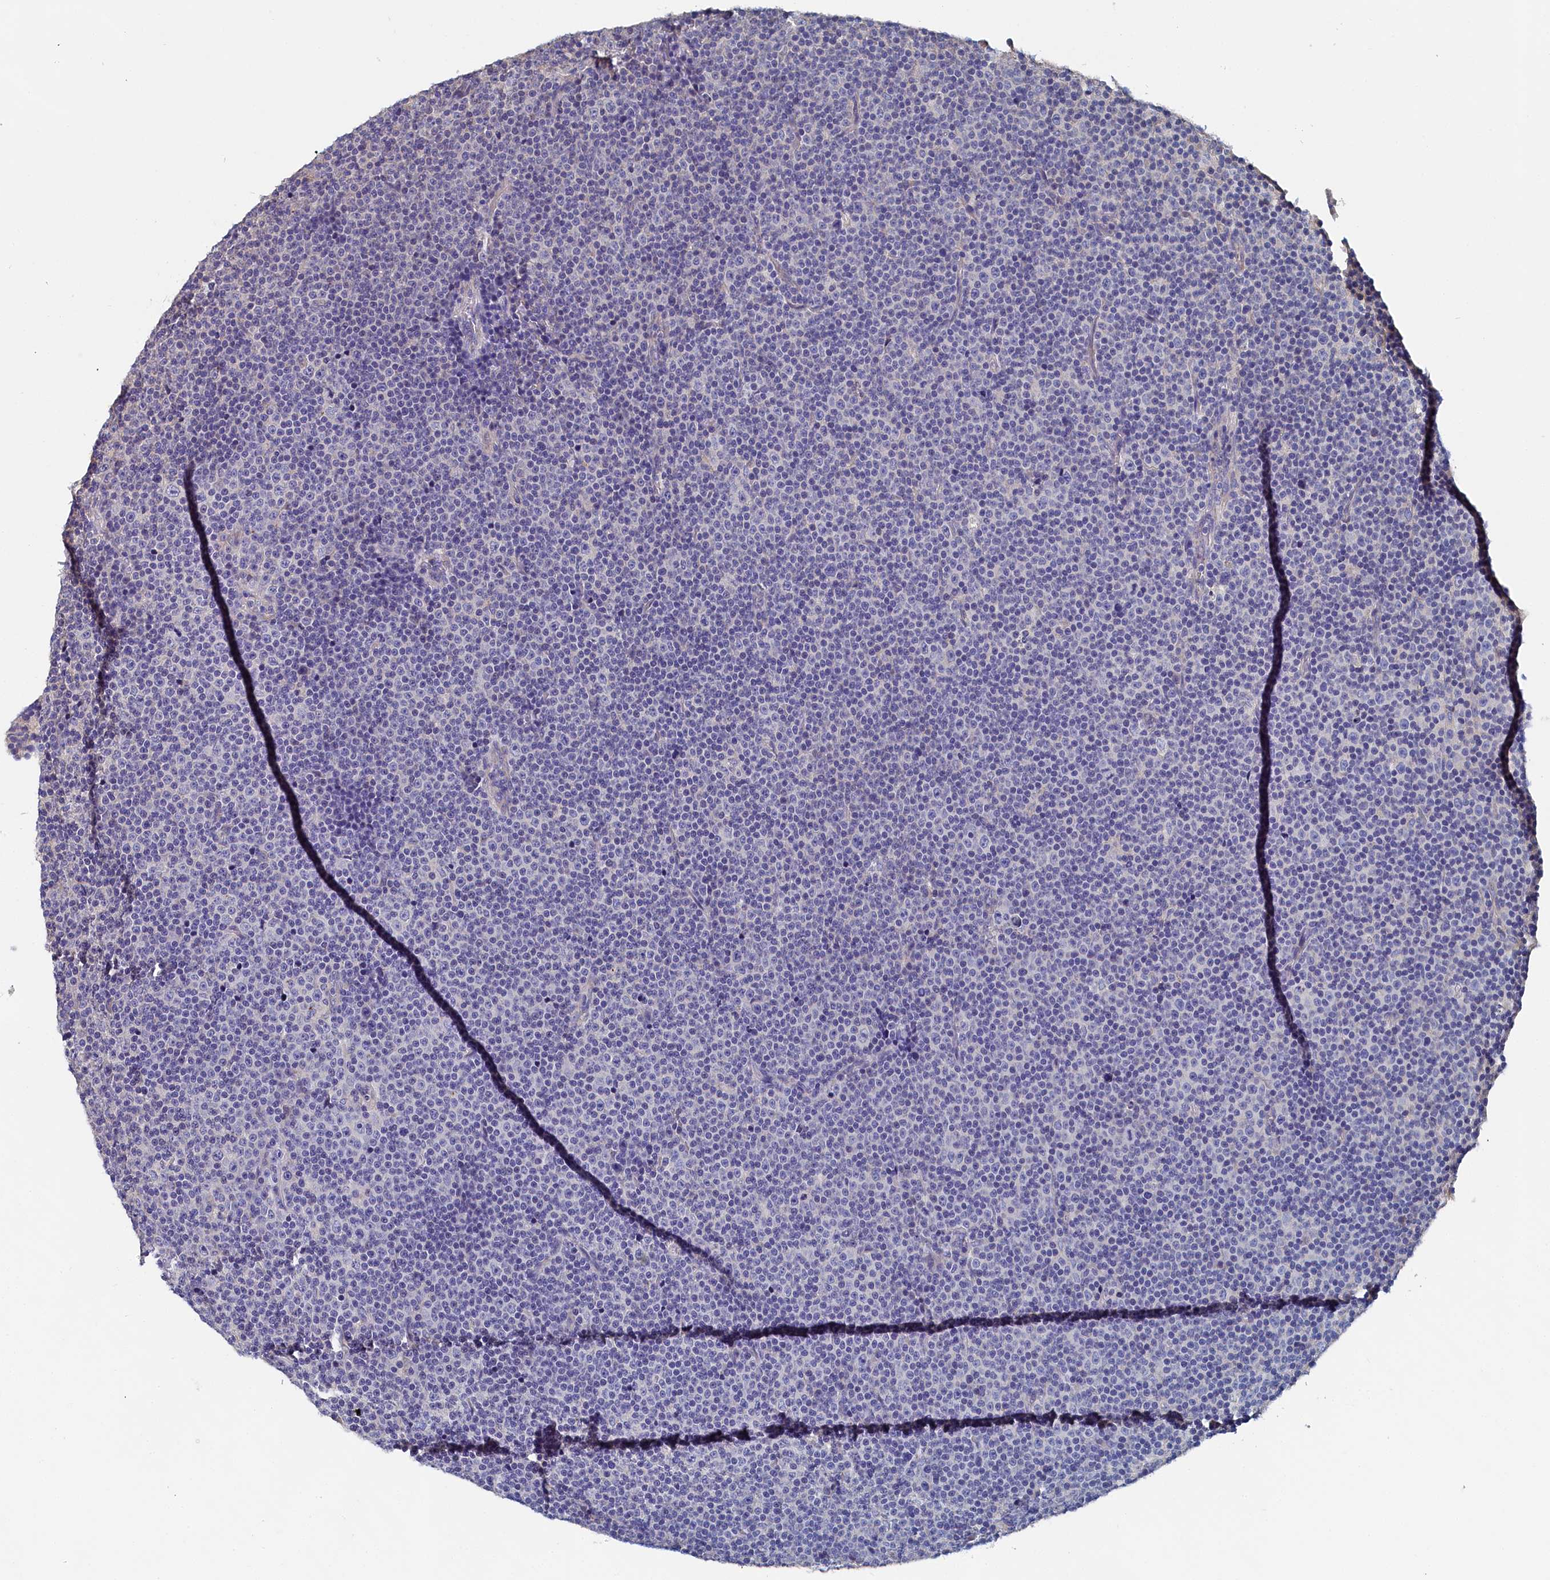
{"staining": {"intensity": "negative", "quantity": "none", "location": "none"}, "tissue": "lymphoma", "cell_type": "Tumor cells", "image_type": "cancer", "snomed": [{"axis": "morphology", "description": "Malignant lymphoma, non-Hodgkin's type, Low grade"}, {"axis": "topography", "description": "Lymph node"}], "caption": "The immunohistochemistry photomicrograph has no significant positivity in tumor cells of lymphoma tissue.", "gene": "BHMT", "patient": {"sex": "female", "age": 67}}